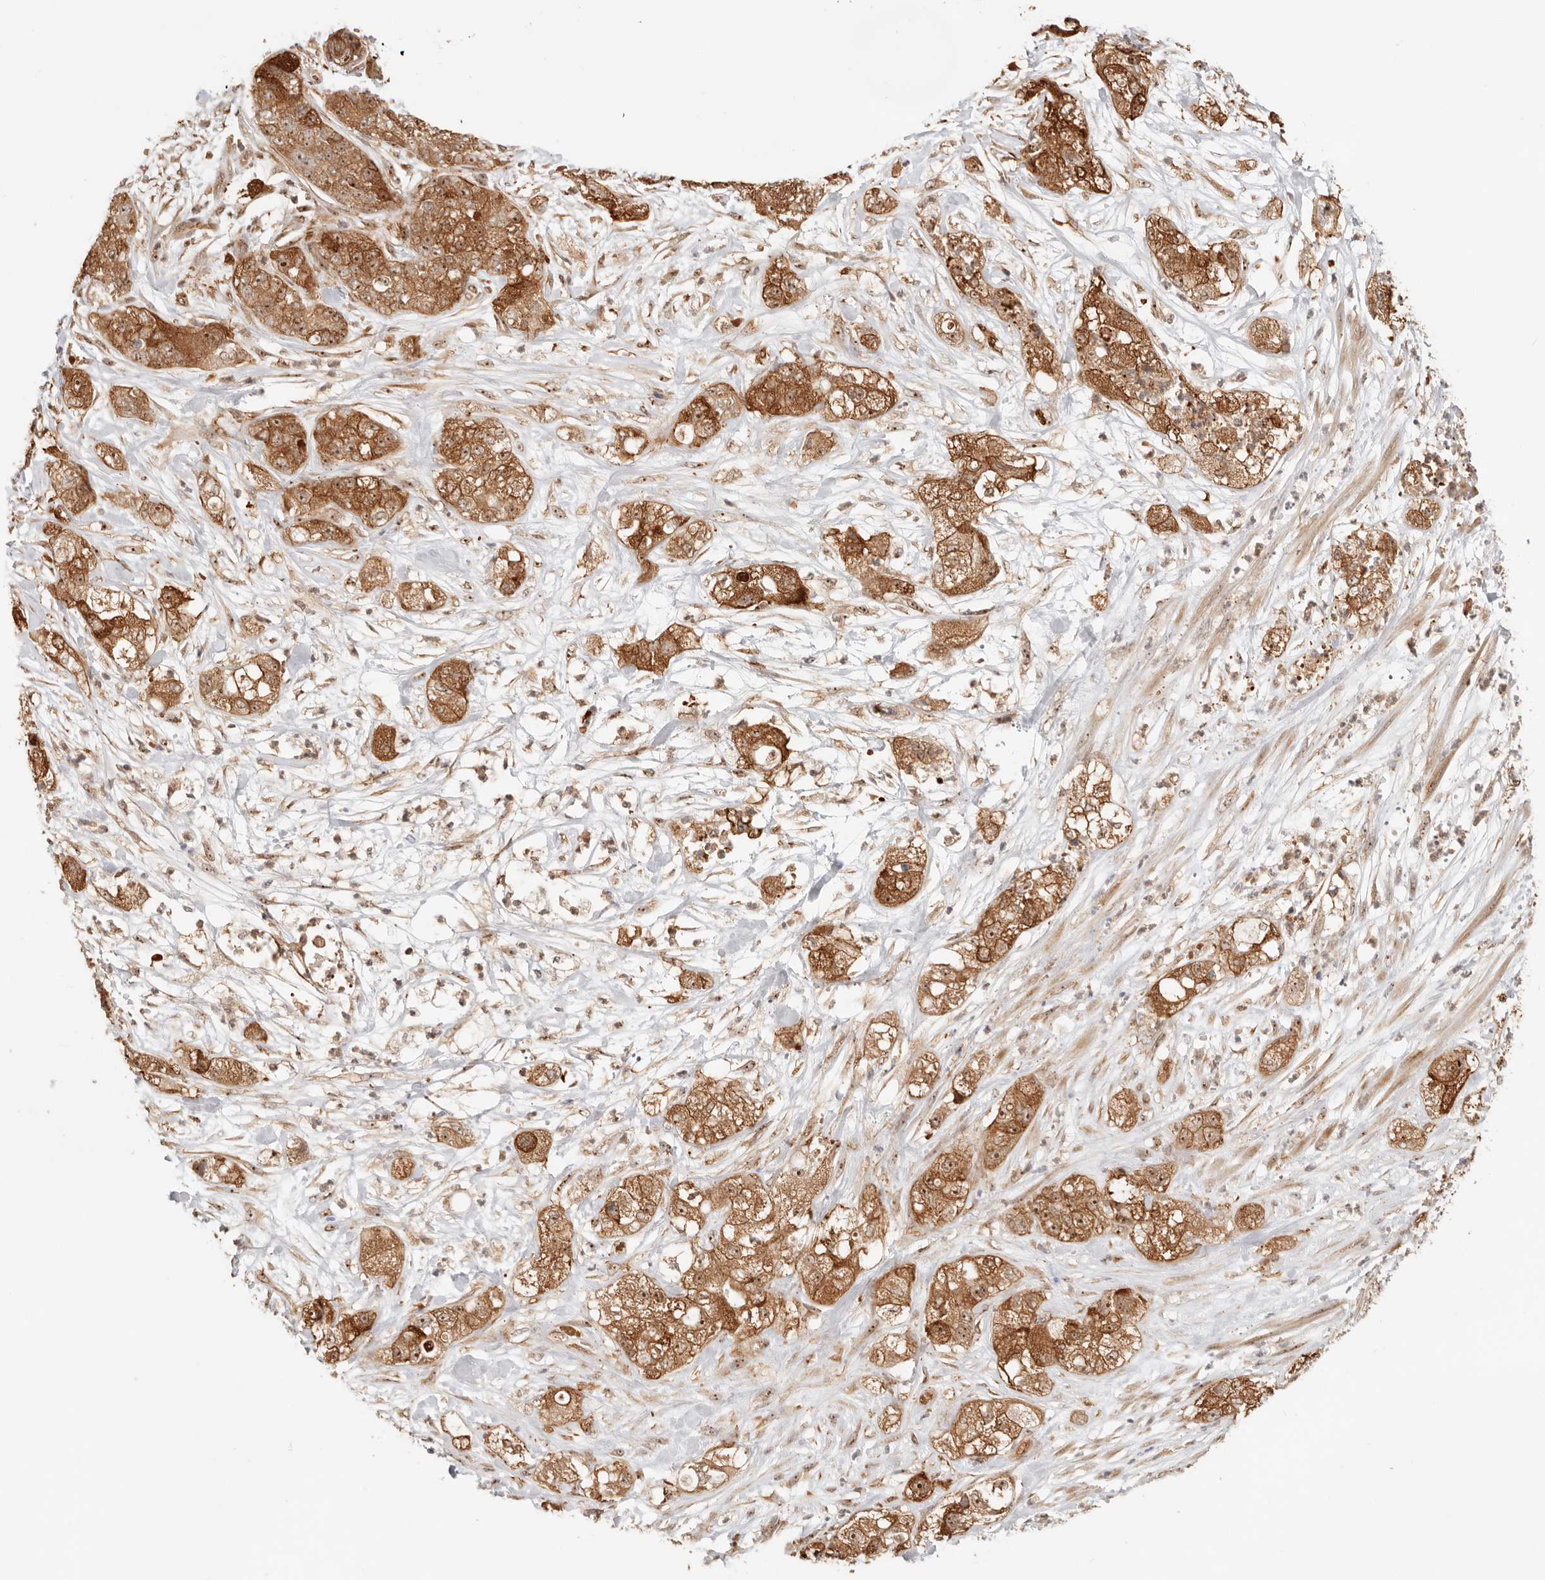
{"staining": {"intensity": "strong", "quantity": ">75%", "location": "cytoplasmic/membranous,nuclear"}, "tissue": "pancreatic cancer", "cell_type": "Tumor cells", "image_type": "cancer", "snomed": [{"axis": "morphology", "description": "Adenocarcinoma, NOS"}, {"axis": "topography", "description": "Pancreas"}], "caption": "Protein staining reveals strong cytoplasmic/membranous and nuclear positivity in about >75% of tumor cells in pancreatic cancer (adenocarcinoma).", "gene": "HEXD", "patient": {"sex": "female", "age": 78}}